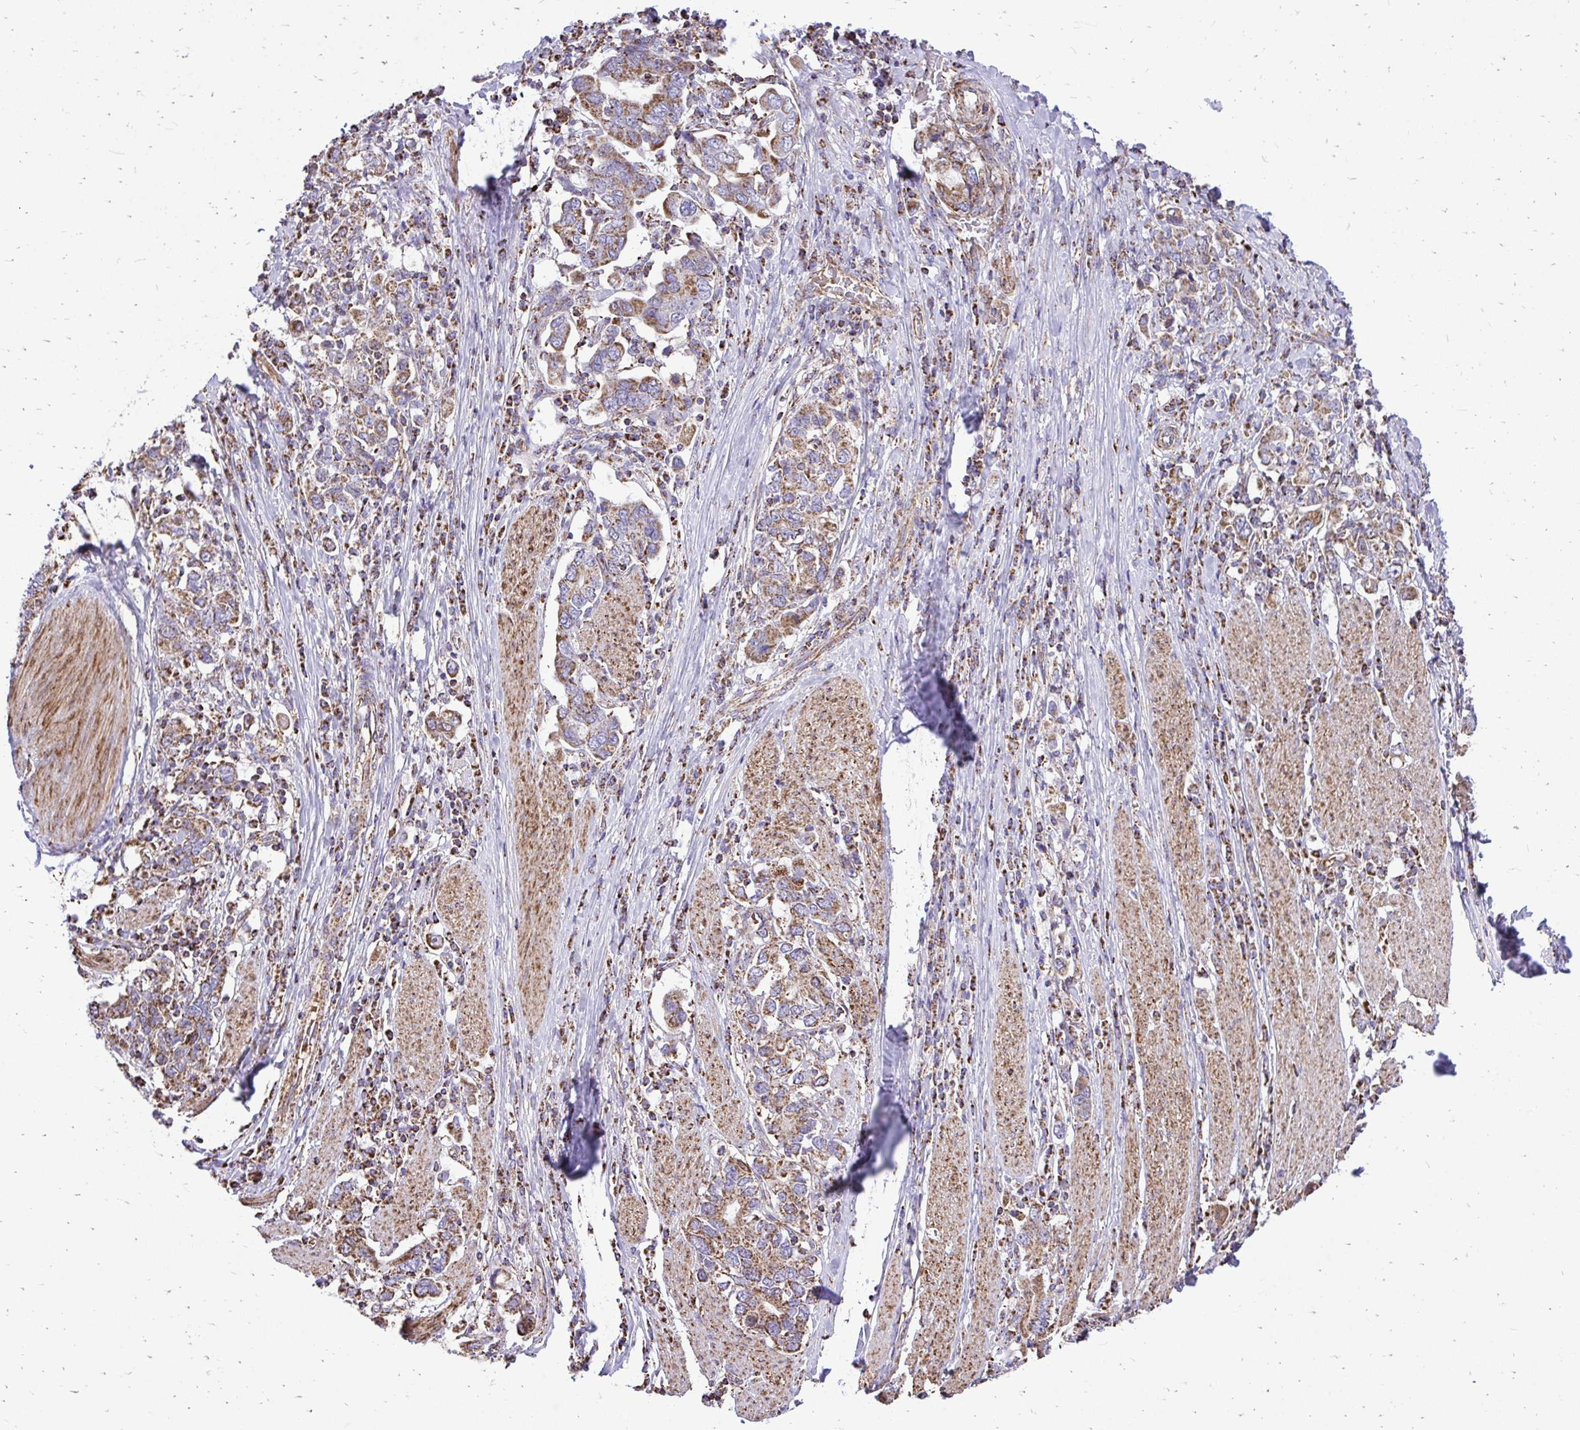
{"staining": {"intensity": "moderate", "quantity": ">75%", "location": "cytoplasmic/membranous"}, "tissue": "stomach cancer", "cell_type": "Tumor cells", "image_type": "cancer", "snomed": [{"axis": "morphology", "description": "Adenocarcinoma, NOS"}, {"axis": "topography", "description": "Stomach, upper"}, {"axis": "topography", "description": "Stomach"}], "caption": "Protein staining of stomach adenocarcinoma tissue shows moderate cytoplasmic/membranous positivity in about >75% of tumor cells.", "gene": "UBE2C", "patient": {"sex": "male", "age": 62}}